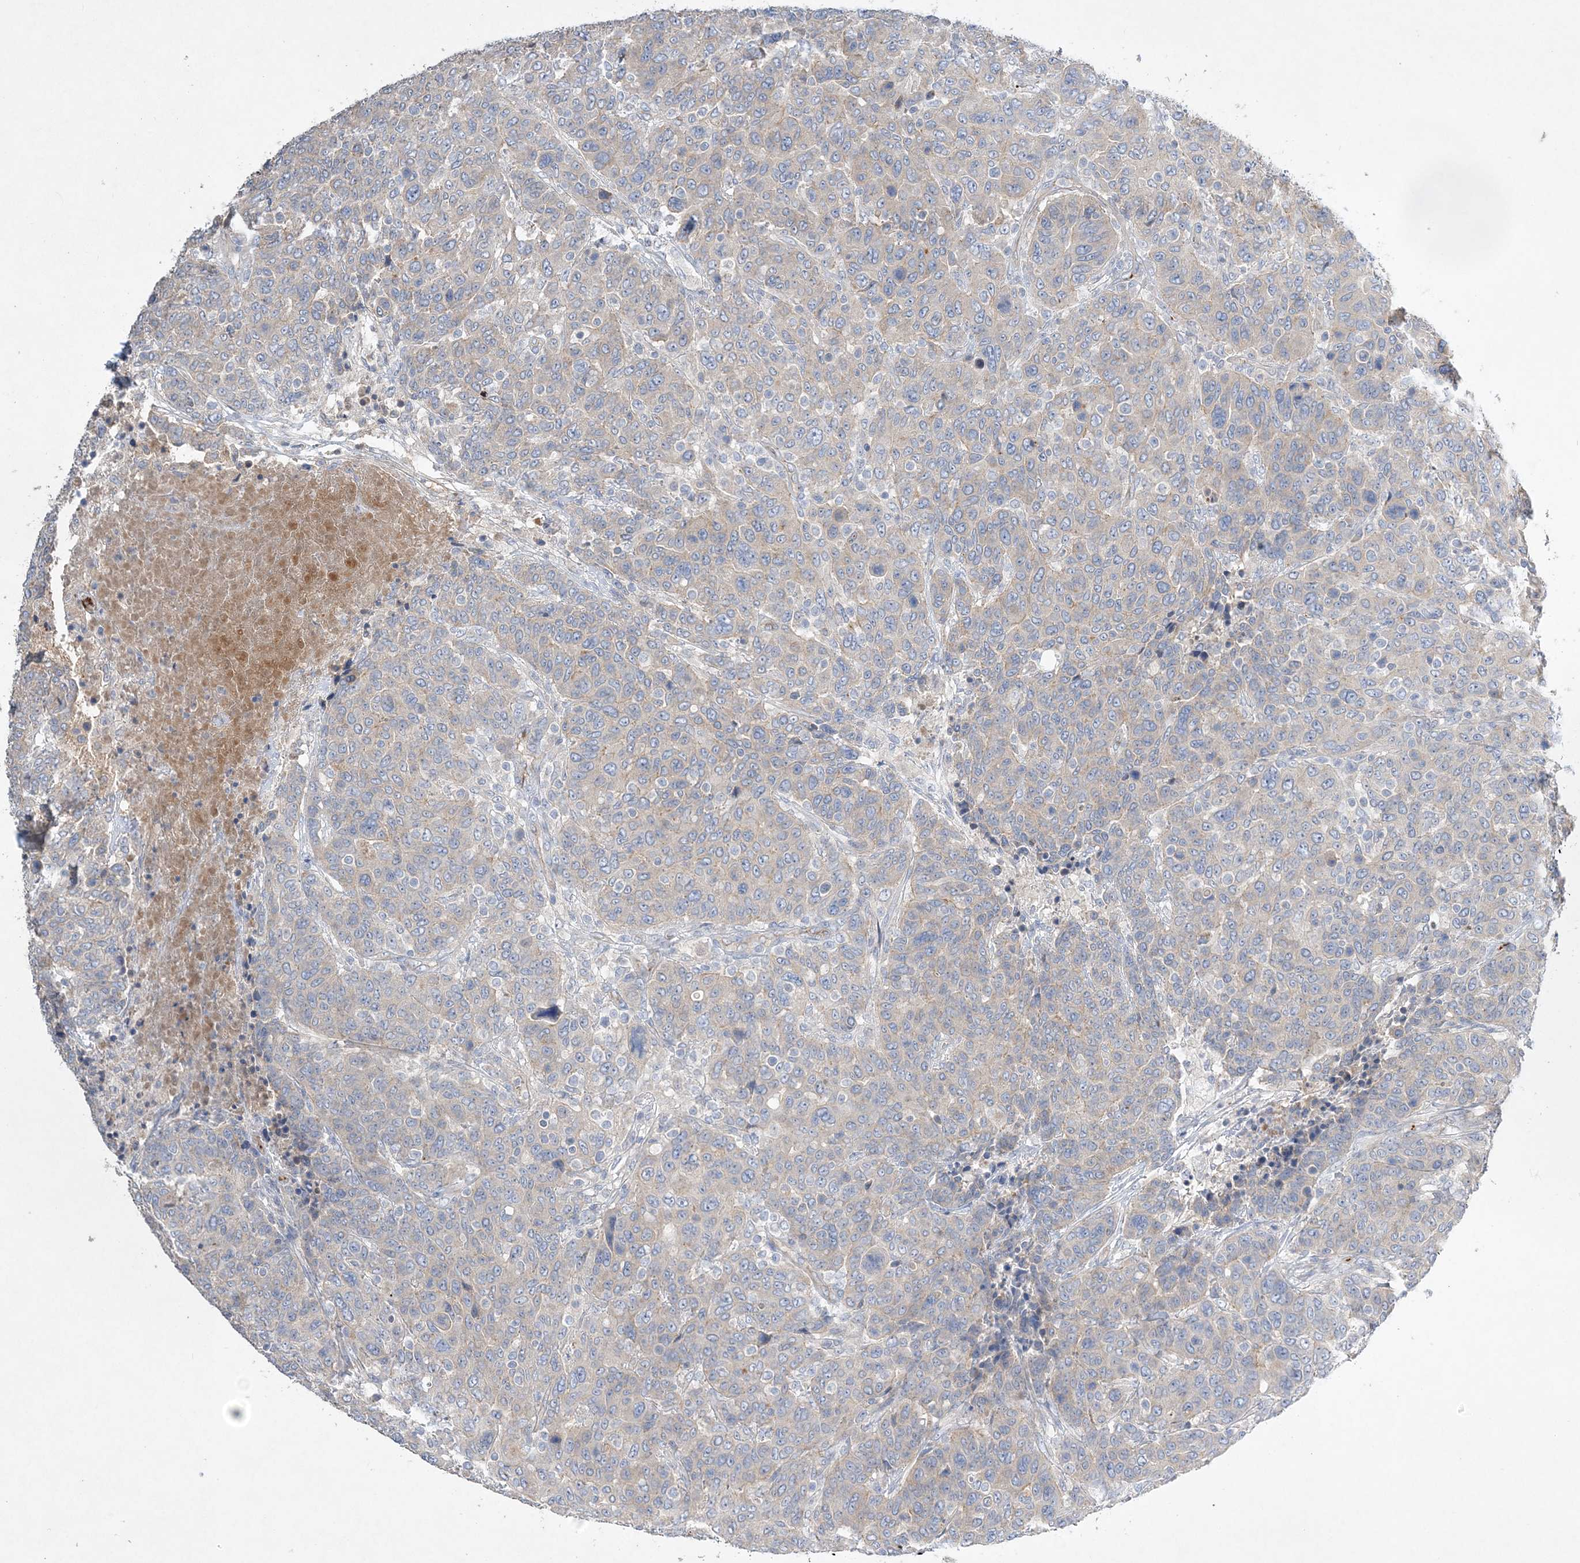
{"staining": {"intensity": "negative", "quantity": "none", "location": "none"}, "tissue": "breast cancer", "cell_type": "Tumor cells", "image_type": "cancer", "snomed": [{"axis": "morphology", "description": "Duct carcinoma"}, {"axis": "topography", "description": "Breast"}], "caption": "Immunohistochemical staining of human intraductal carcinoma (breast) displays no significant expression in tumor cells.", "gene": "ADCK2", "patient": {"sex": "female", "age": 37}}